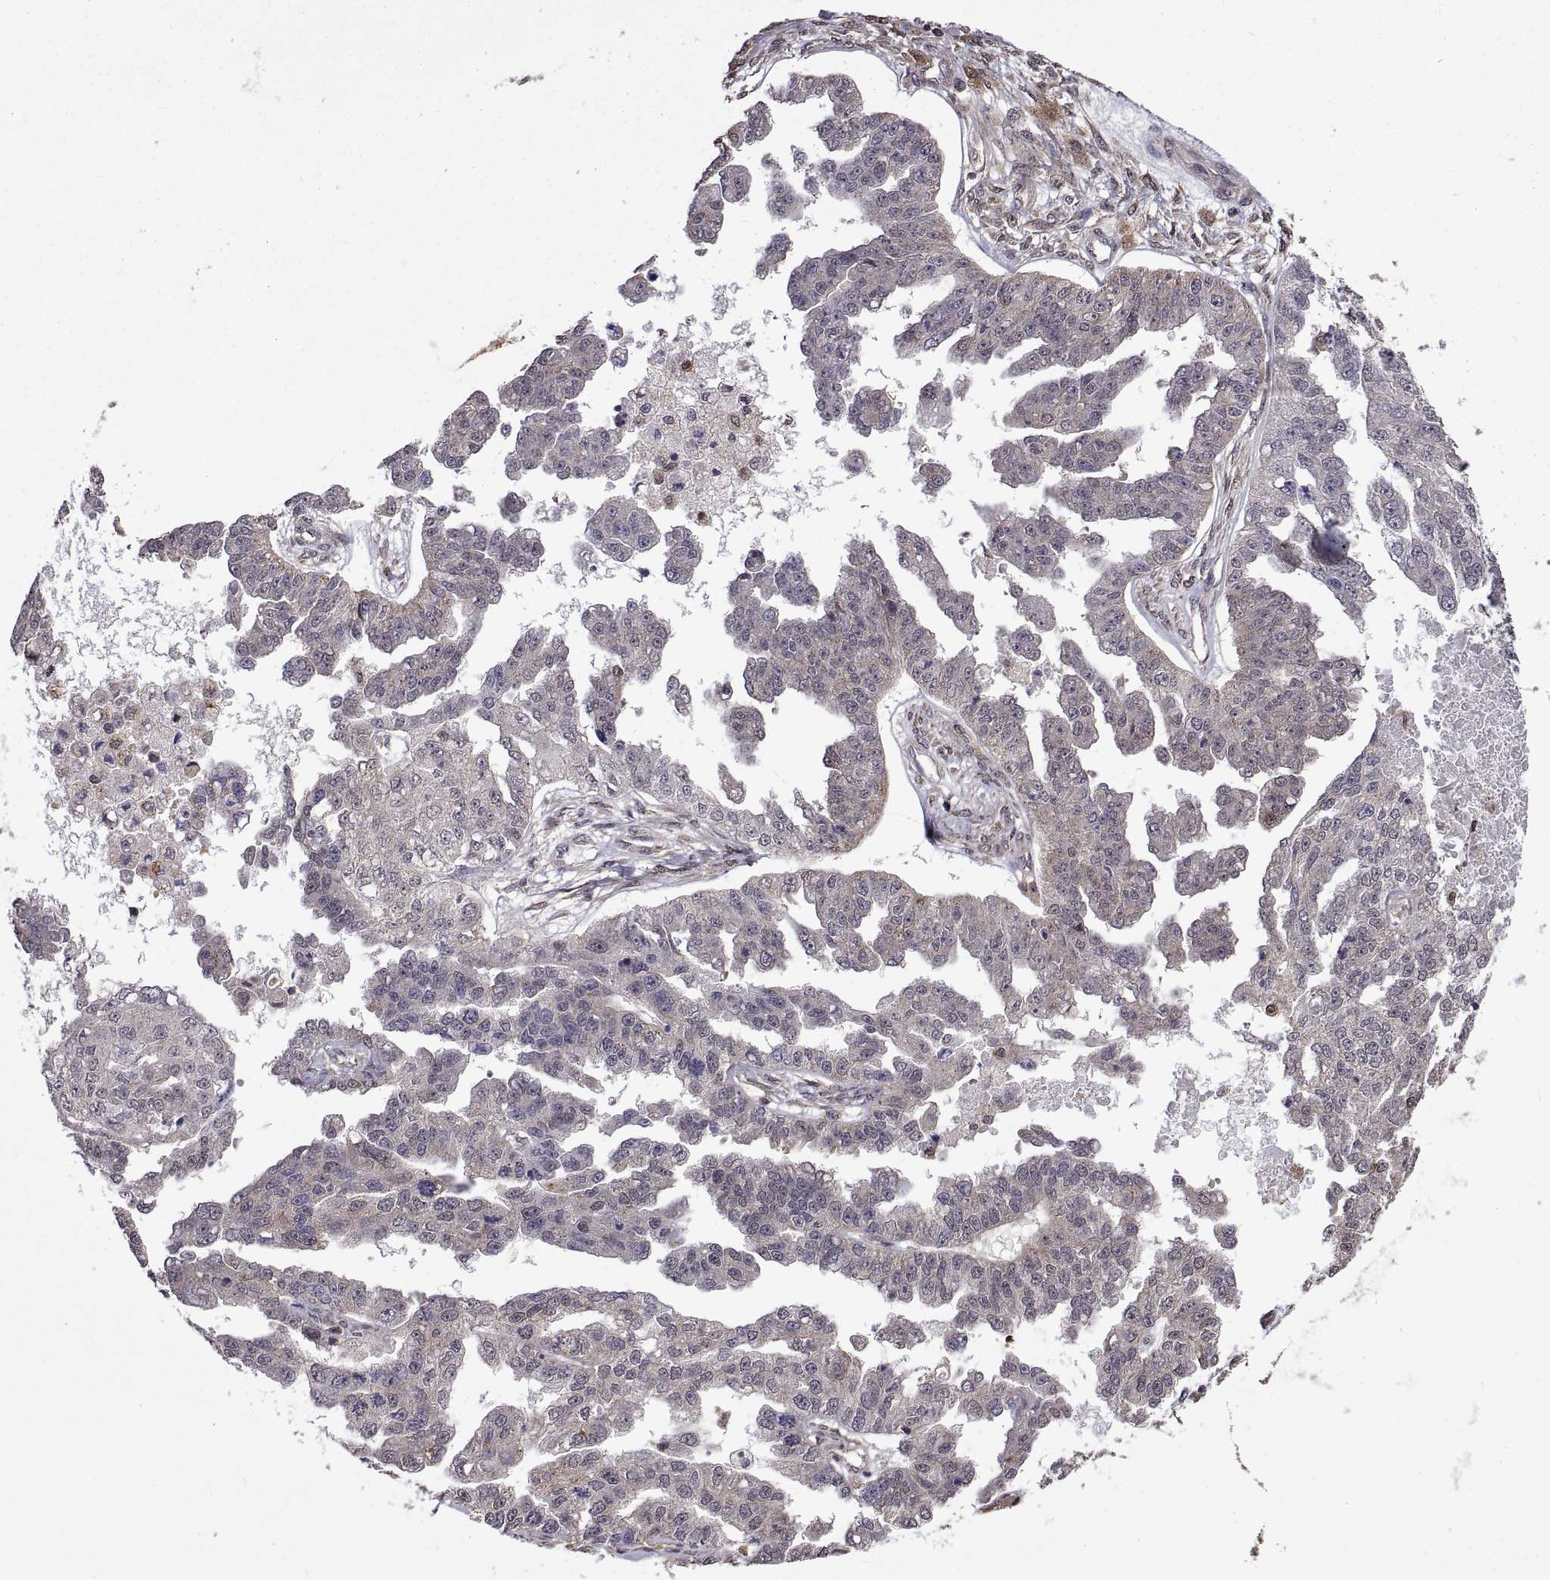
{"staining": {"intensity": "negative", "quantity": "none", "location": "none"}, "tissue": "ovarian cancer", "cell_type": "Tumor cells", "image_type": "cancer", "snomed": [{"axis": "morphology", "description": "Cystadenocarcinoma, serous, NOS"}, {"axis": "topography", "description": "Ovary"}], "caption": "Tumor cells show no significant protein staining in ovarian serous cystadenocarcinoma.", "gene": "ZNRF2", "patient": {"sex": "female", "age": 58}}